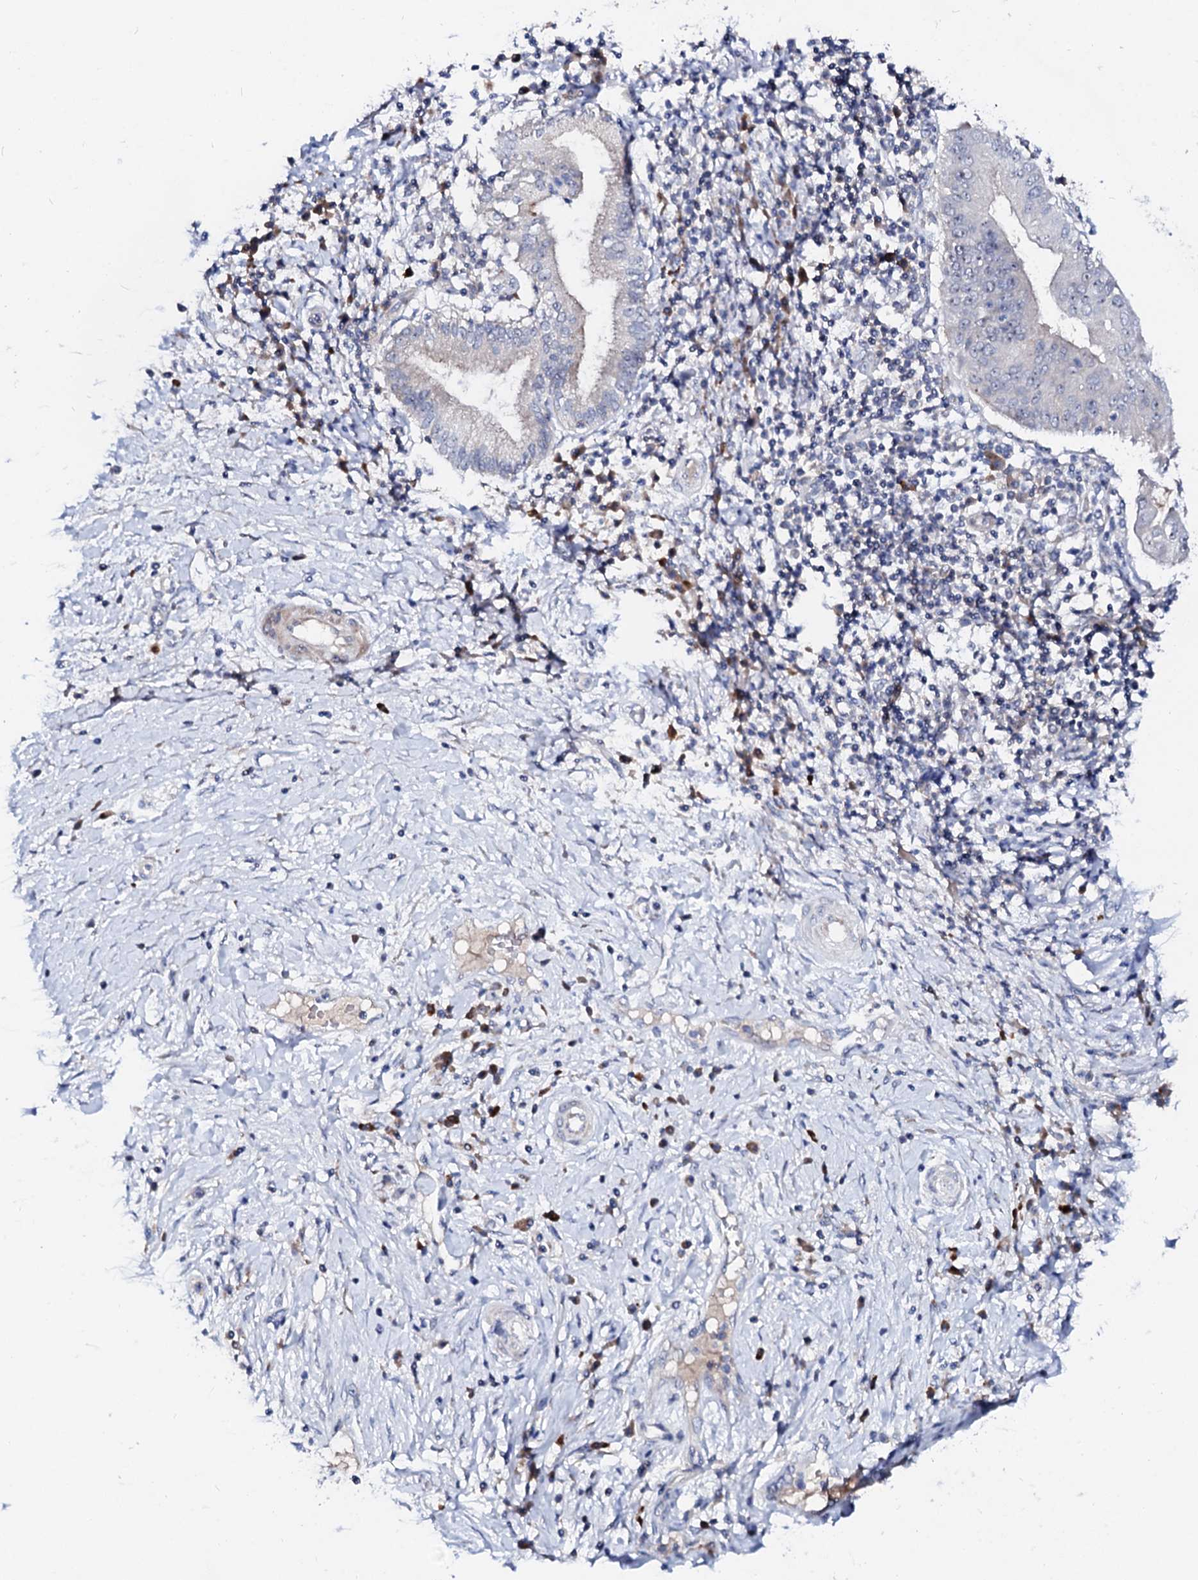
{"staining": {"intensity": "negative", "quantity": "none", "location": "none"}, "tissue": "pancreatic cancer", "cell_type": "Tumor cells", "image_type": "cancer", "snomed": [{"axis": "morphology", "description": "Adenocarcinoma, NOS"}, {"axis": "topography", "description": "Pancreas"}], "caption": "This photomicrograph is of pancreatic adenocarcinoma stained with immunohistochemistry (IHC) to label a protein in brown with the nuclei are counter-stained blue. There is no expression in tumor cells.", "gene": "BTBD16", "patient": {"sex": "male", "age": 68}}